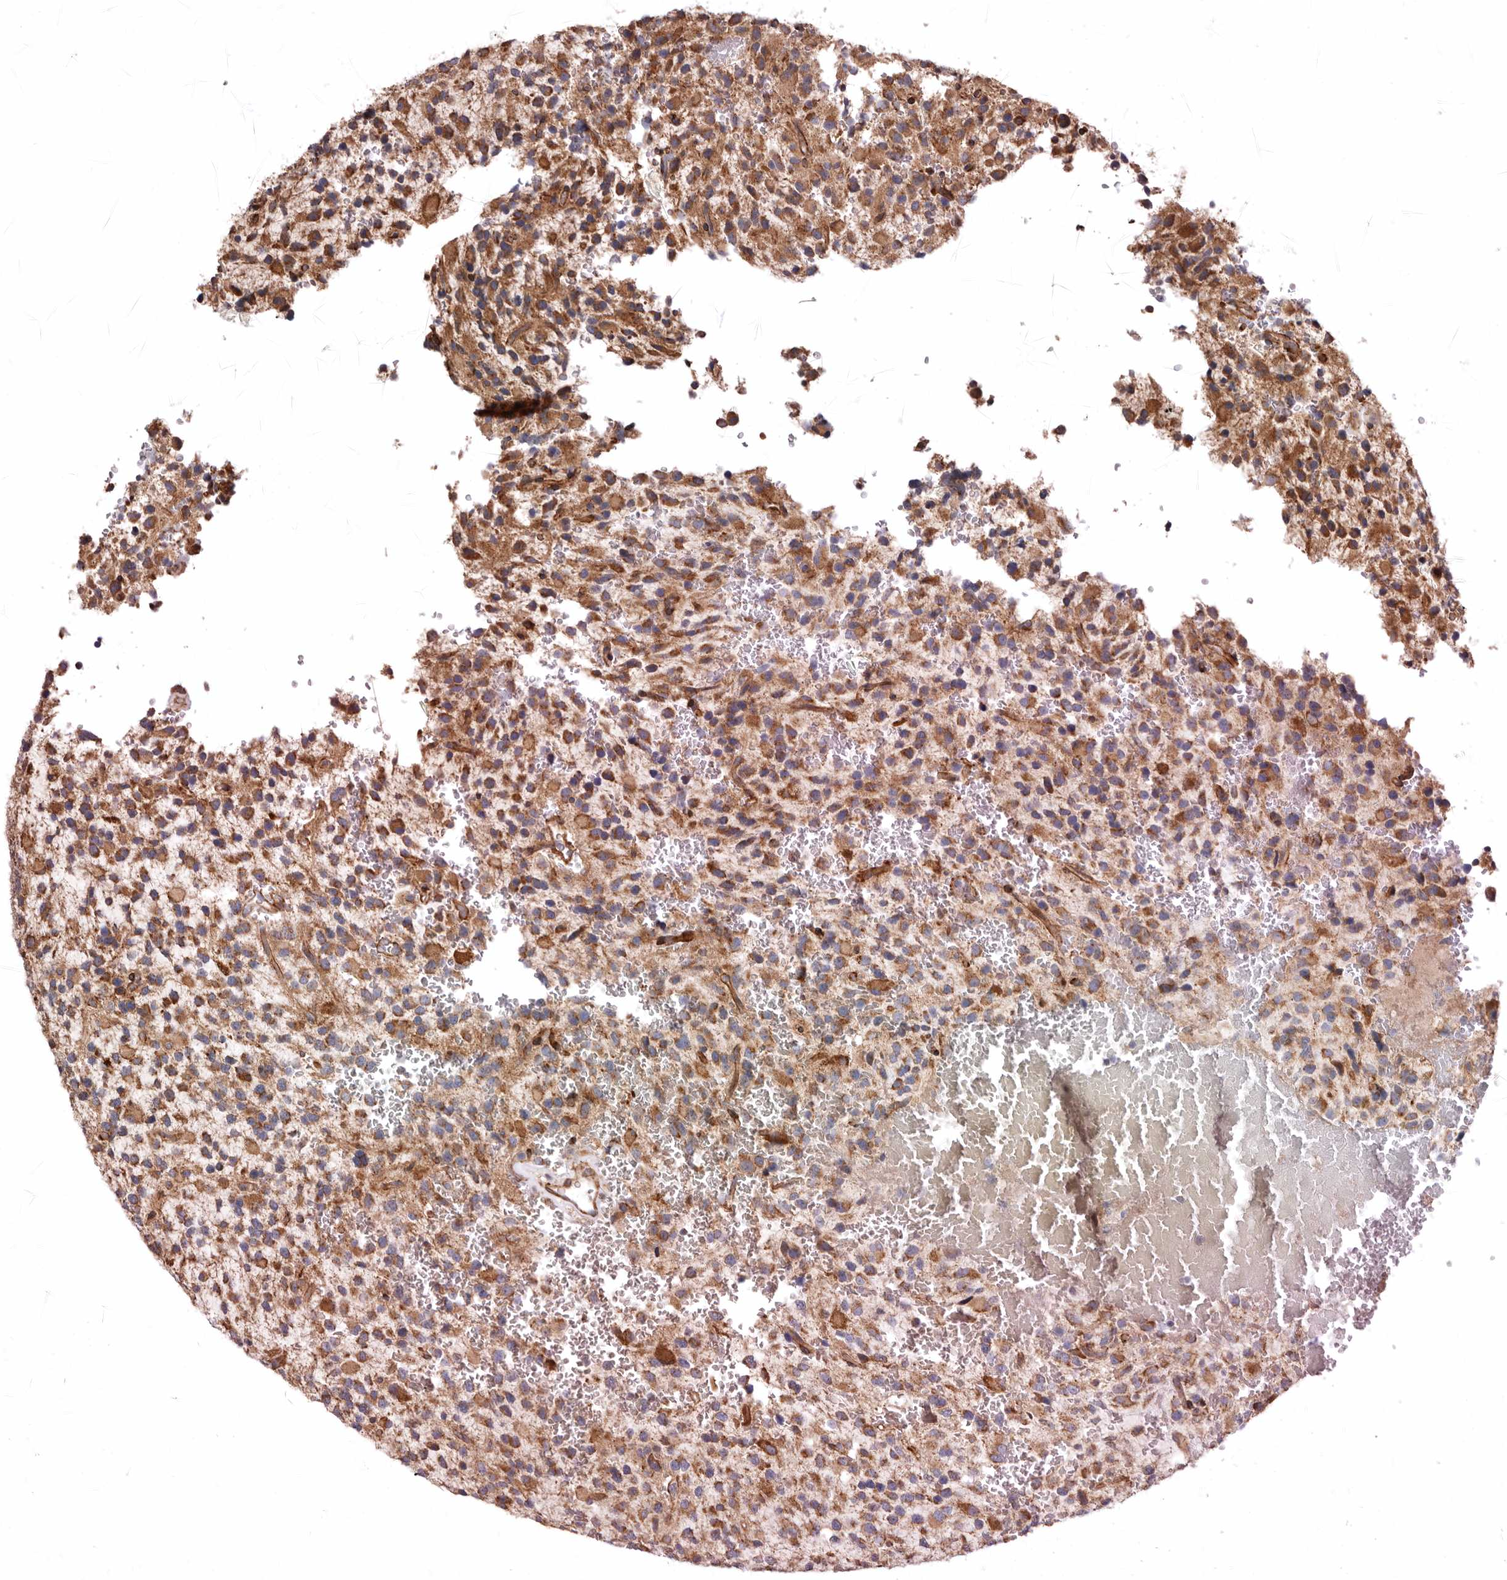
{"staining": {"intensity": "moderate", "quantity": ">75%", "location": "cytoplasmic/membranous"}, "tissue": "glioma", "cell_type": "Tumor cells", "image_type": "cancer", "snomed": [{"axis": "morphology", "description": "Glioma, malignant, High grade"}, {"axis": "topography", "description": "Brain"}], "caption": "This micrograph displays IHC staining of human malignant glioma (high-grade), with medium moderate cytoplasmic/membranous staining in about >75% of tumor cells.", "gene": "PROKR1", "patient": {"sex": "male", "age": 34}}